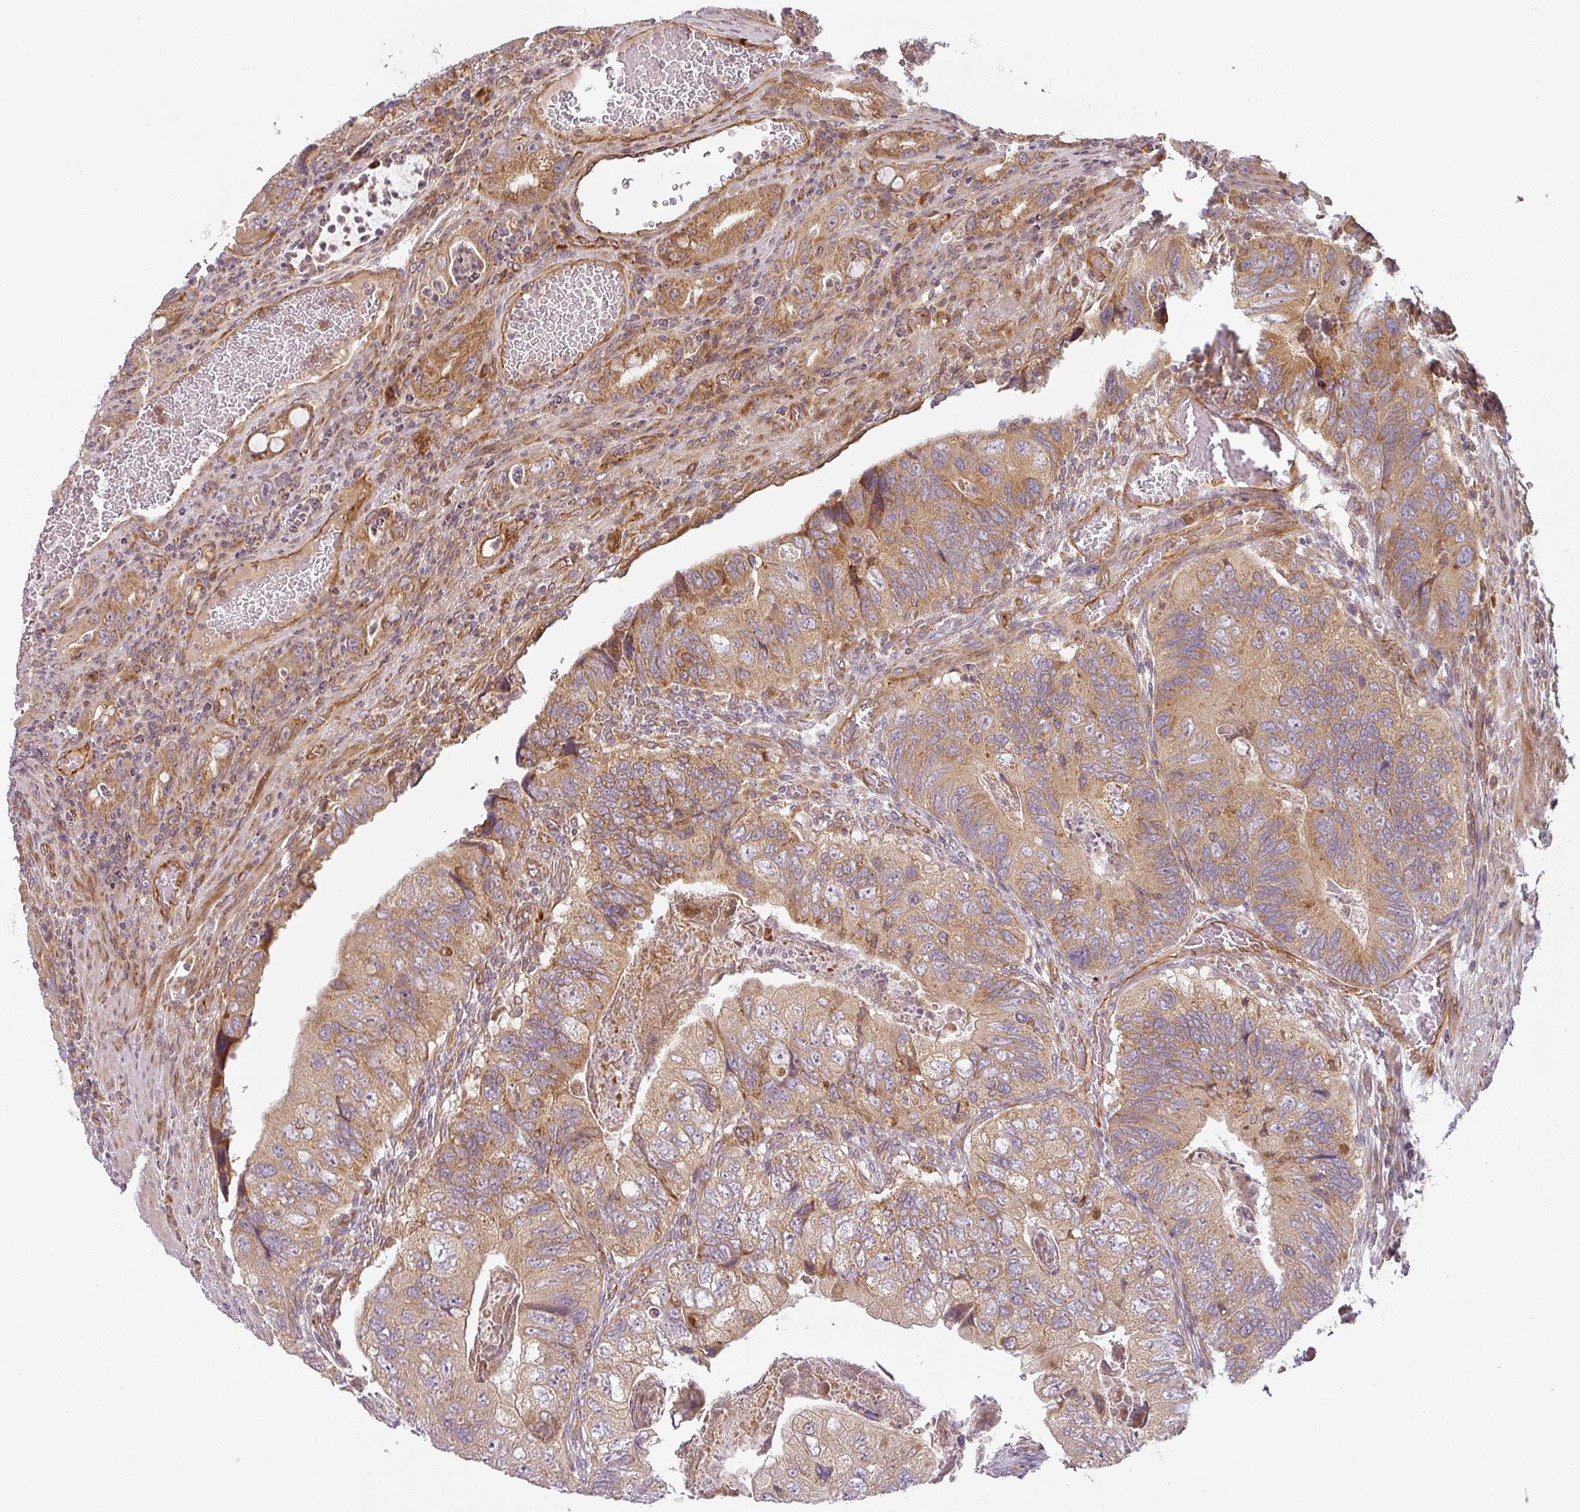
{"staining": {"intensity": "moderate", "quantity": ">75%", "location": "cytoplasmic/membranous"}, "tissue": "colorectal cancer", "cell_type": "Tumor cells", "image_type": "cancer", "snomed": [{"axis": "morphology", "description": "Adenocarcinoma, NOS"}, {"axis": "topography", "description": "Rectum"}], "caption": "IHC of adenocarcinoma (colorectal) shows medium levels of moderate cytoplasmic/membranous positivity in approximately >75% of tumor cells. (brown staining indicates protein expression, while blue staining denotes nuclei).", "gene": "CNOT1", "patient": {"sex": "male", "age": 63}}